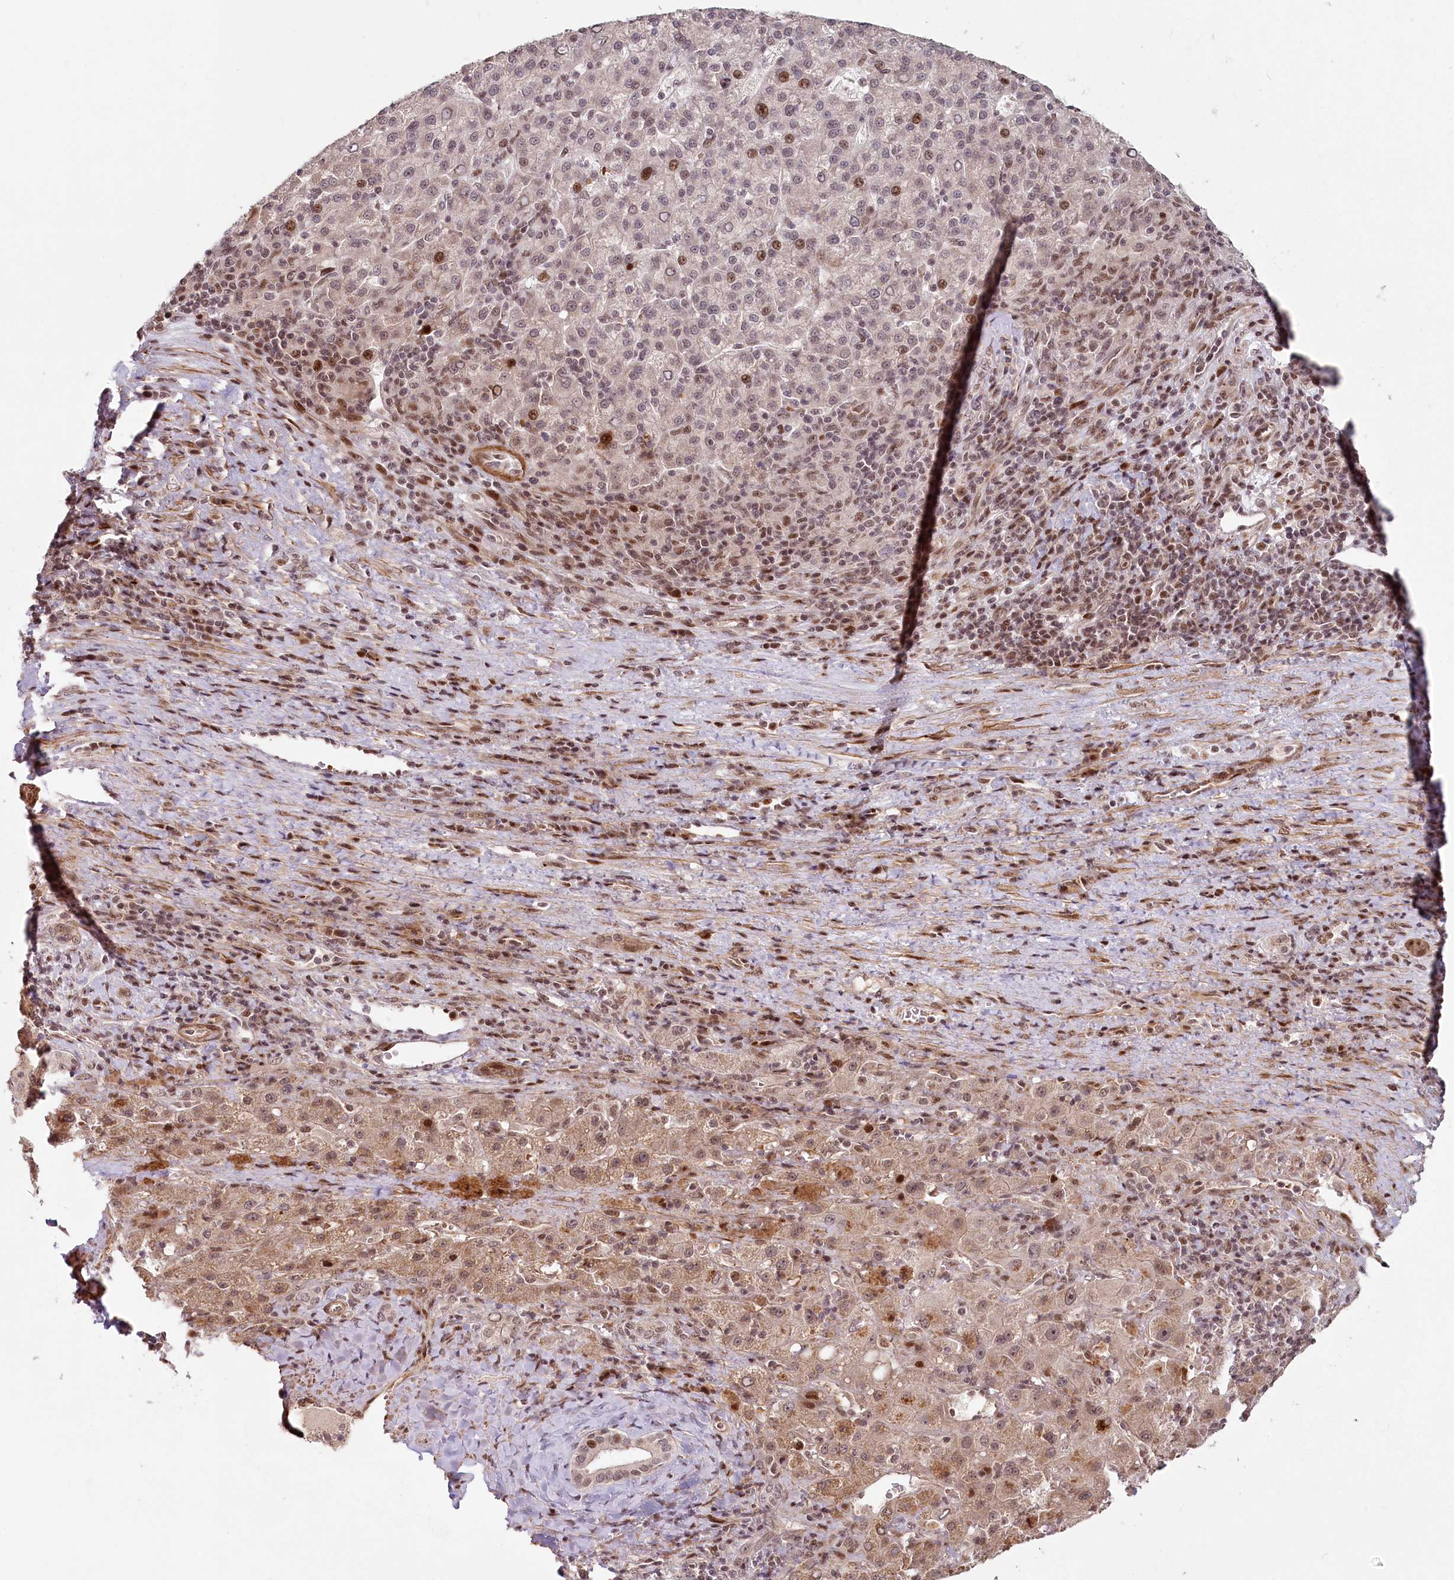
{"staining": {"intensity": "moderate", "quantity": "<25%", "location": "nuclear"}, "tissue": "liver cancer", "cell_type": "Tumor cells", "image_type": "cancer", "snomed": [{"axis": "morphology", "description": "Carcinoma, Hepatocellular, NOS"}, {"axis": "topography", "description": "Liver"}], "caption": "A brown stain shows moderate nuclear staining of a protein in human liver cancer (hepatocellular carcinoma) tumor cells. Nuclei are stained in blue.", "gene": "FAM204A", "patient": {"sex": "female", "age": 58}}